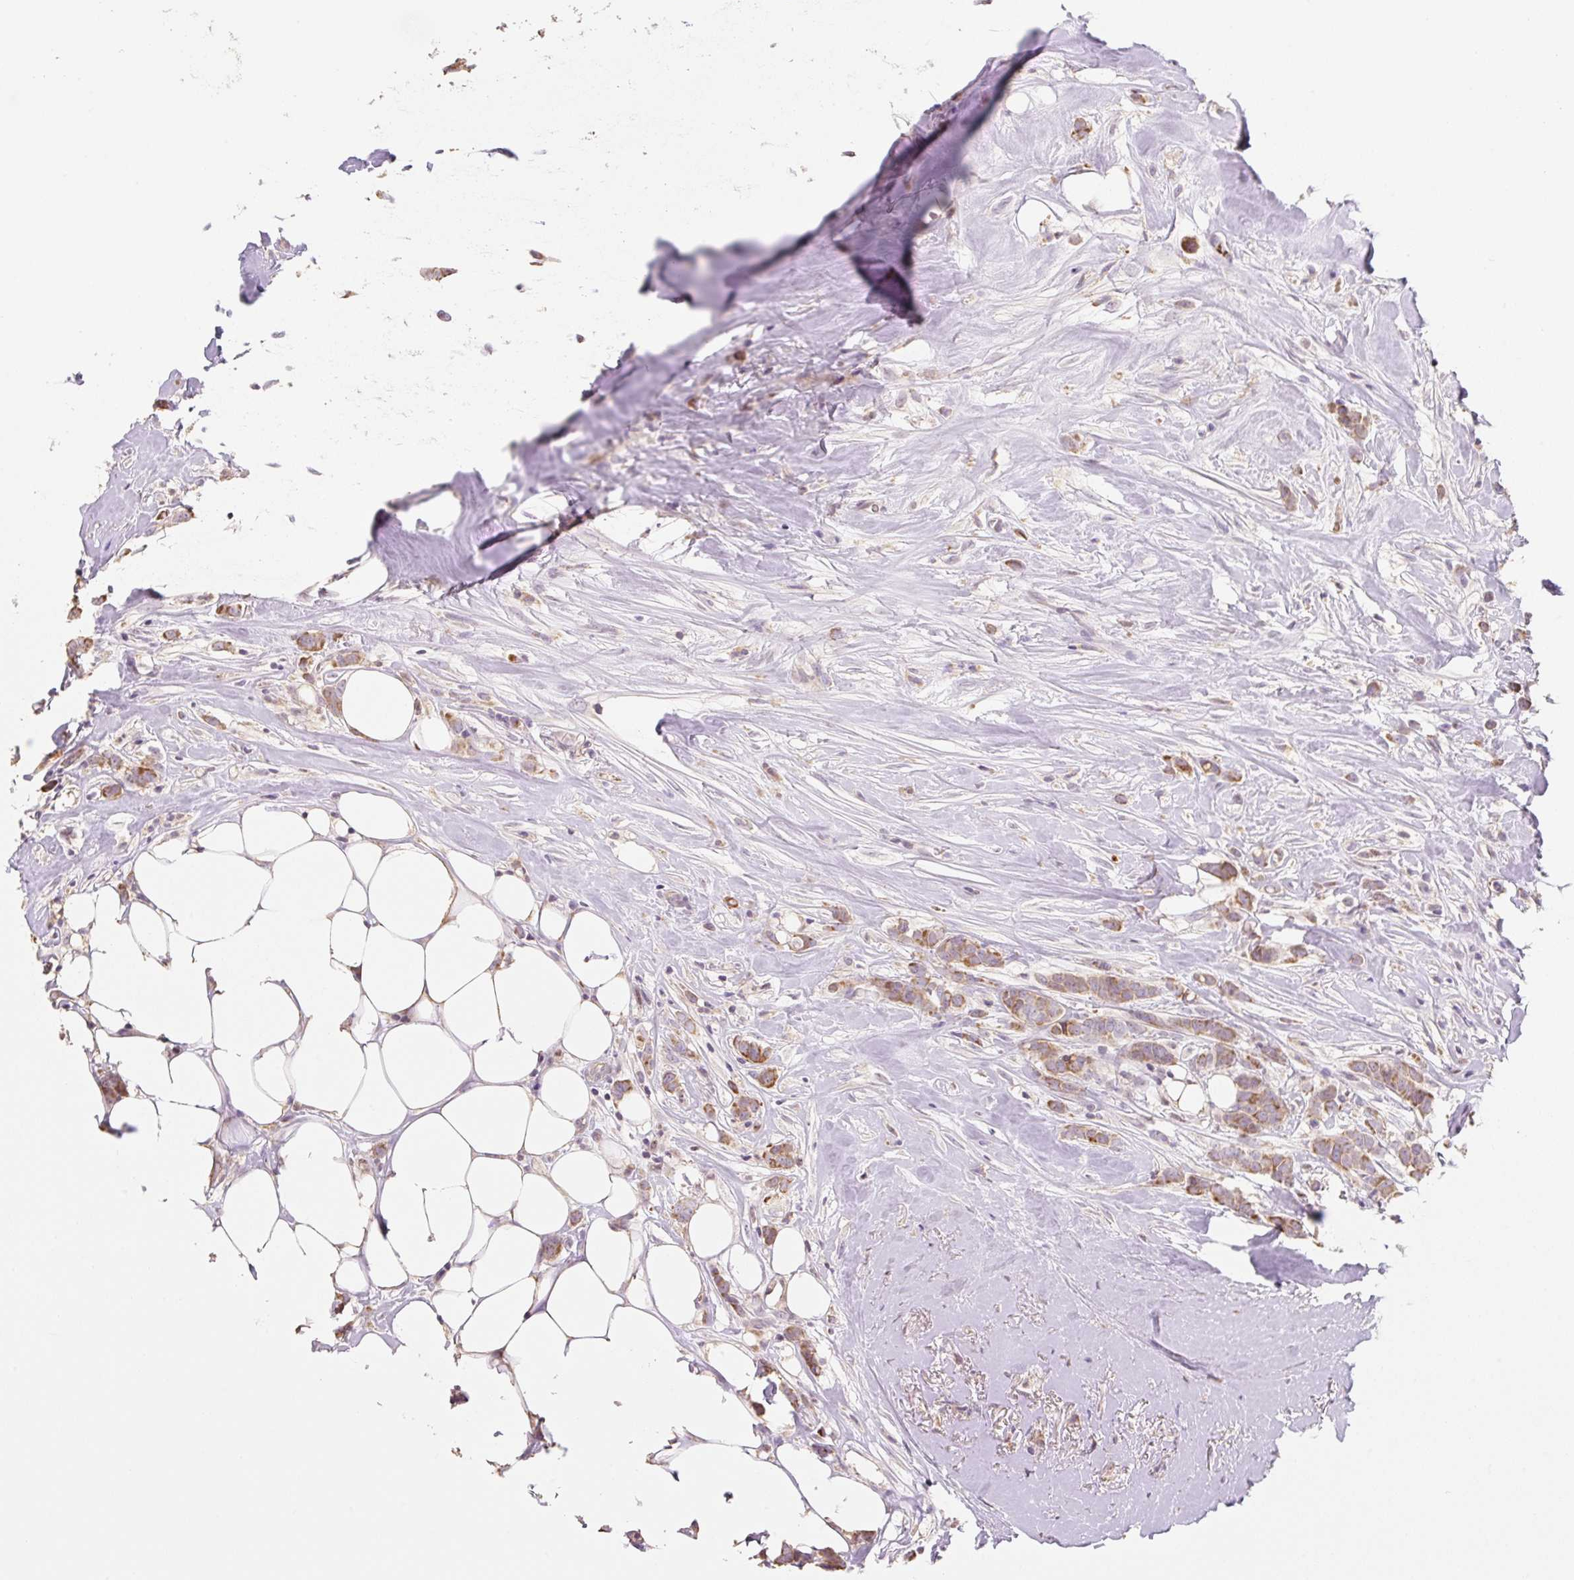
{"staining": {"intensity": "moderate", "quantity": ">75%", "location": "cytoplasmic/membranous"}, "tissue": "breast cancer", "cell_type": "Tumor cells", "image_type": "cancer", "snomed": [{"axis": "morphology", "description": "Duct carcinoma"}, {"axis": "topography", "description": "Breast"}], "caption": "There is medium levels of moderate cytoplasmic/membranous positivity in tumor cells of breast infiltrating ductal carcinoma, as demonstrated by immunohistochemical staining (brown color).", "gene": "MIA2", "patient": {"sex": "female", "age": 80}}